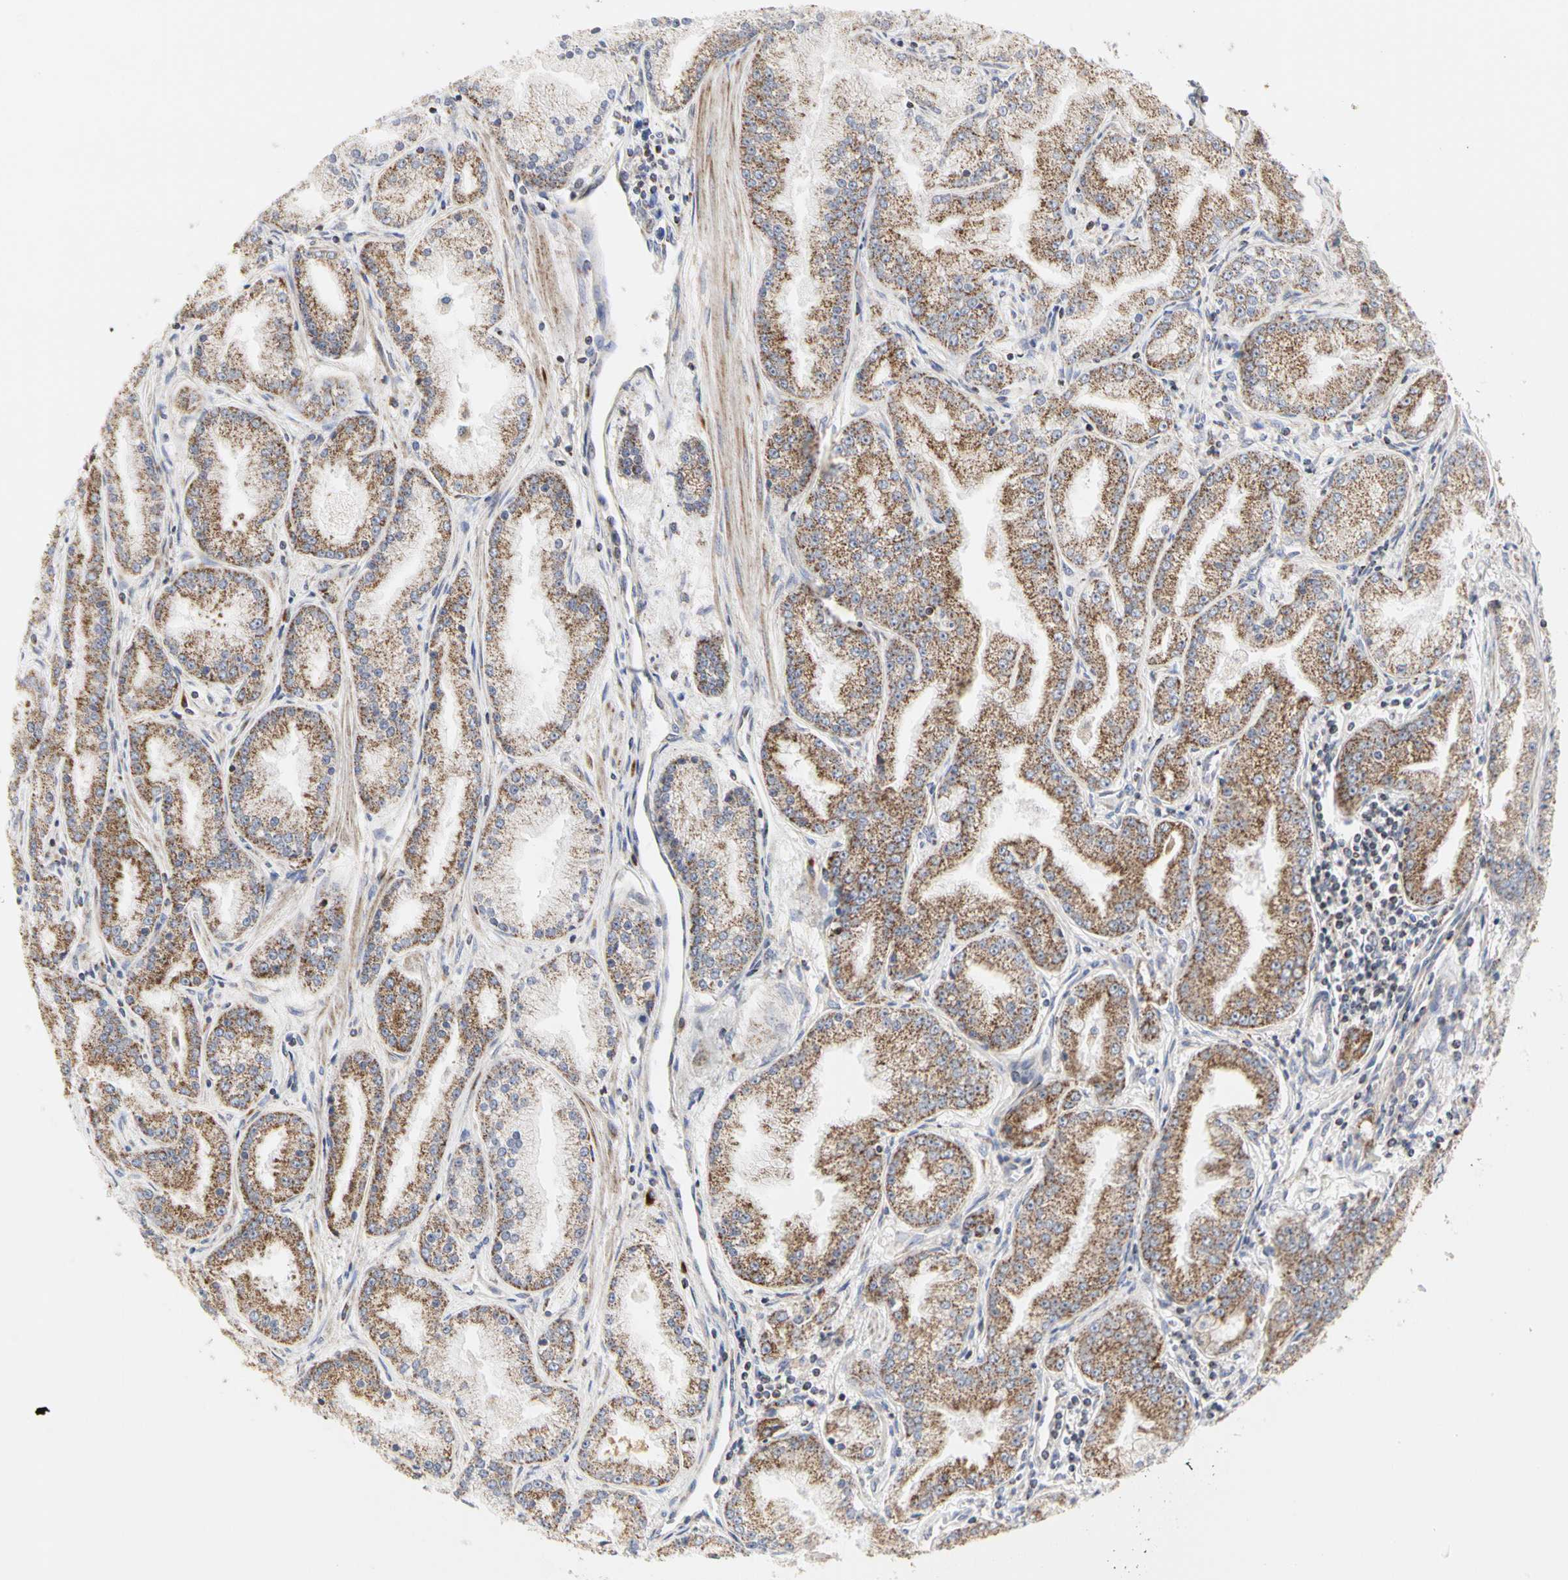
{"staining": {"intensity": "moderate", "quantity": ">75%", "location": "cytoplasmic/membranous"}, "tissue": "prostate cancer", "cell_type": "Tumor cells", "image_type": "cancer", "snomed": [{"axis": "morphology", "description": "Adenocarcinoma, High grade"}, {"axis": "topography", "description": "Prostate"}], "caption": "Moderate cytoplasmic/membranous protein positivity is present in about >75% of tumor cells in prostate adenocarcinoma (high-grade). Immunohistochemistry stains the protein of interest in brown and the nuclei are stained blue.", "gene": "TSKU", "patient": {"sex": "male", "age": 61}}